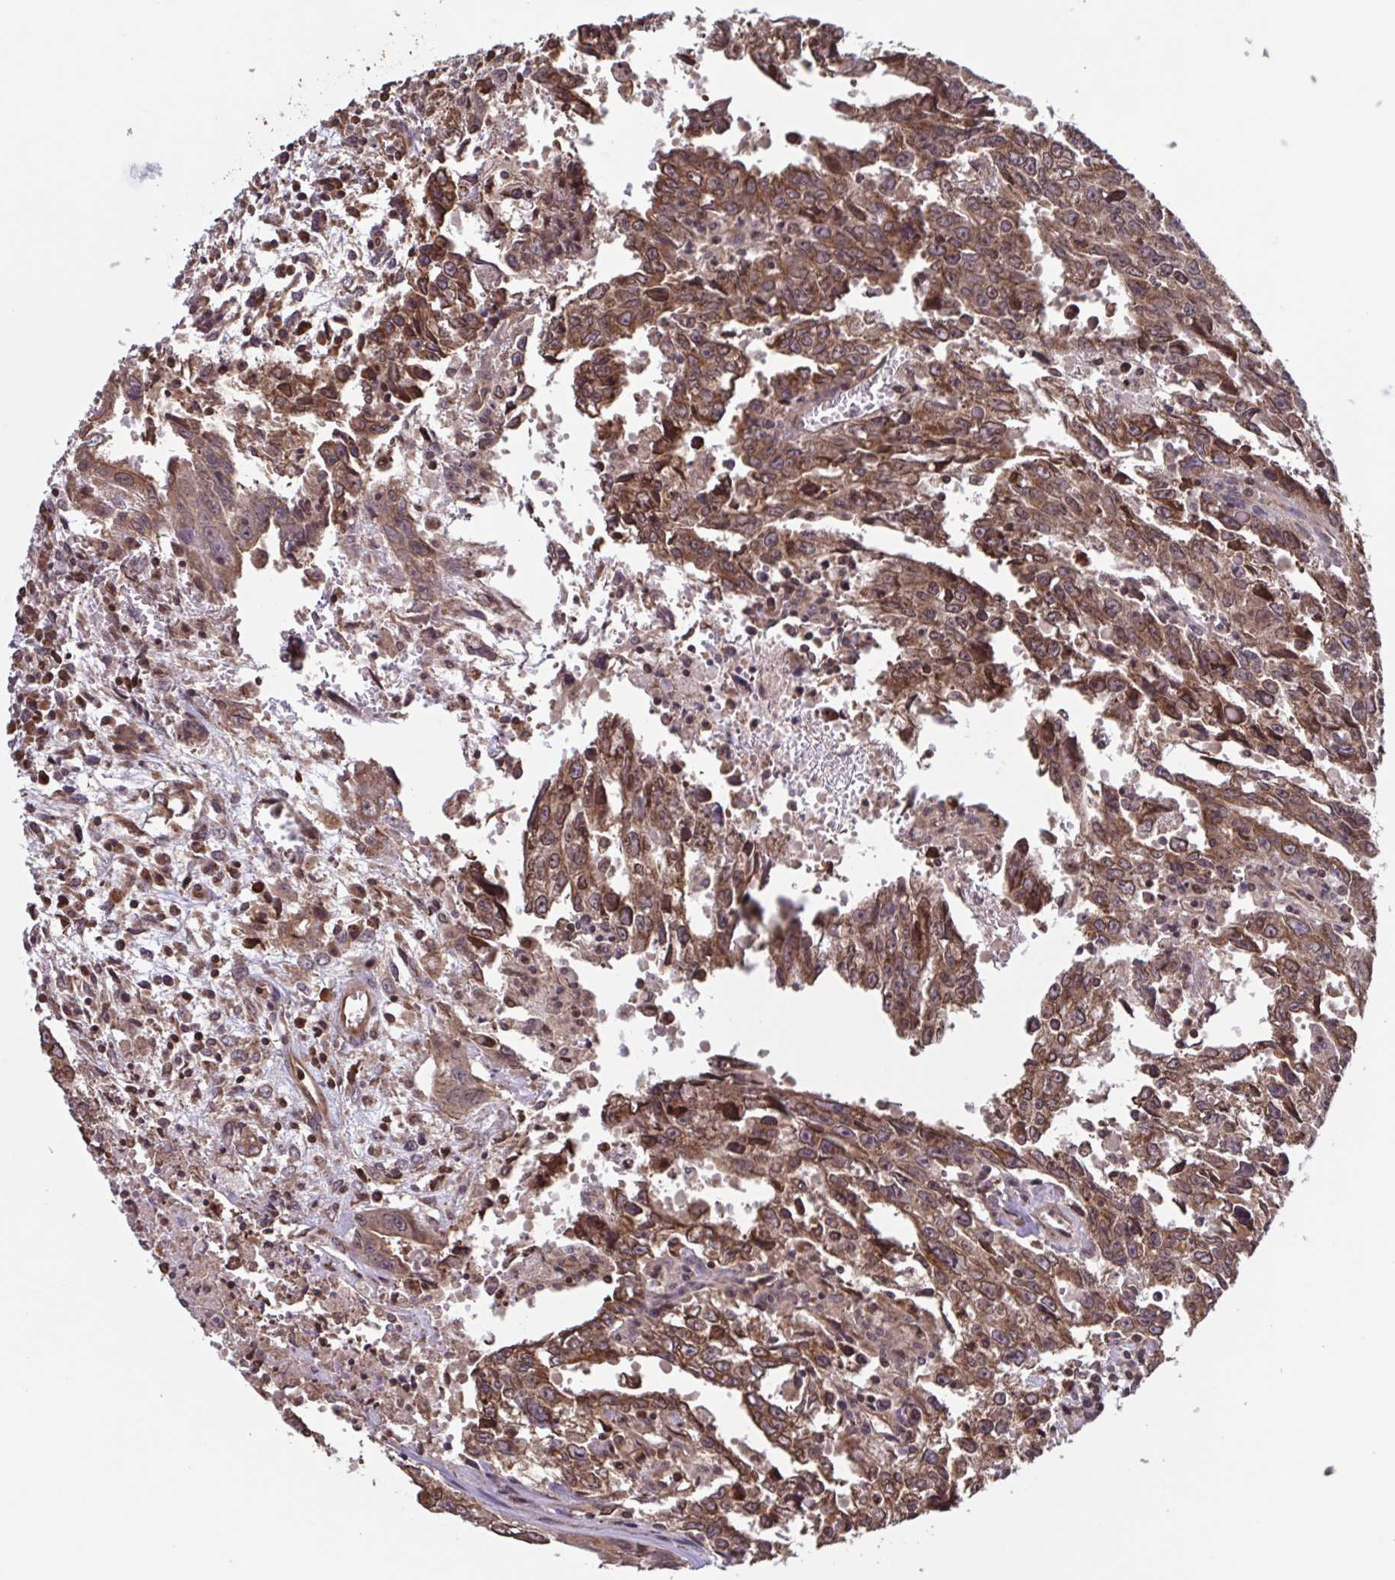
{"staining": {"intensity": "moderate", "quantity": ">75%", "location": "cytoplasmic/membranous"}, "tissue": "testis cancer", "cell_type": "Tumor cells", "image_type": "cancer", "snomed": [{"axis": "morphology", "description": "Carcinoma, Embryonal, NOS"}, {"axis": "topography", "description": "Testis"}], "caption": "Immunohistochemical staining of testis cancer displays medium levels of moderate cytoplasmic/membranous protein expression in approximately >75% of tumor cells.", "gene": "SEC63", "patient": {"sex": "male", "age": 22}}